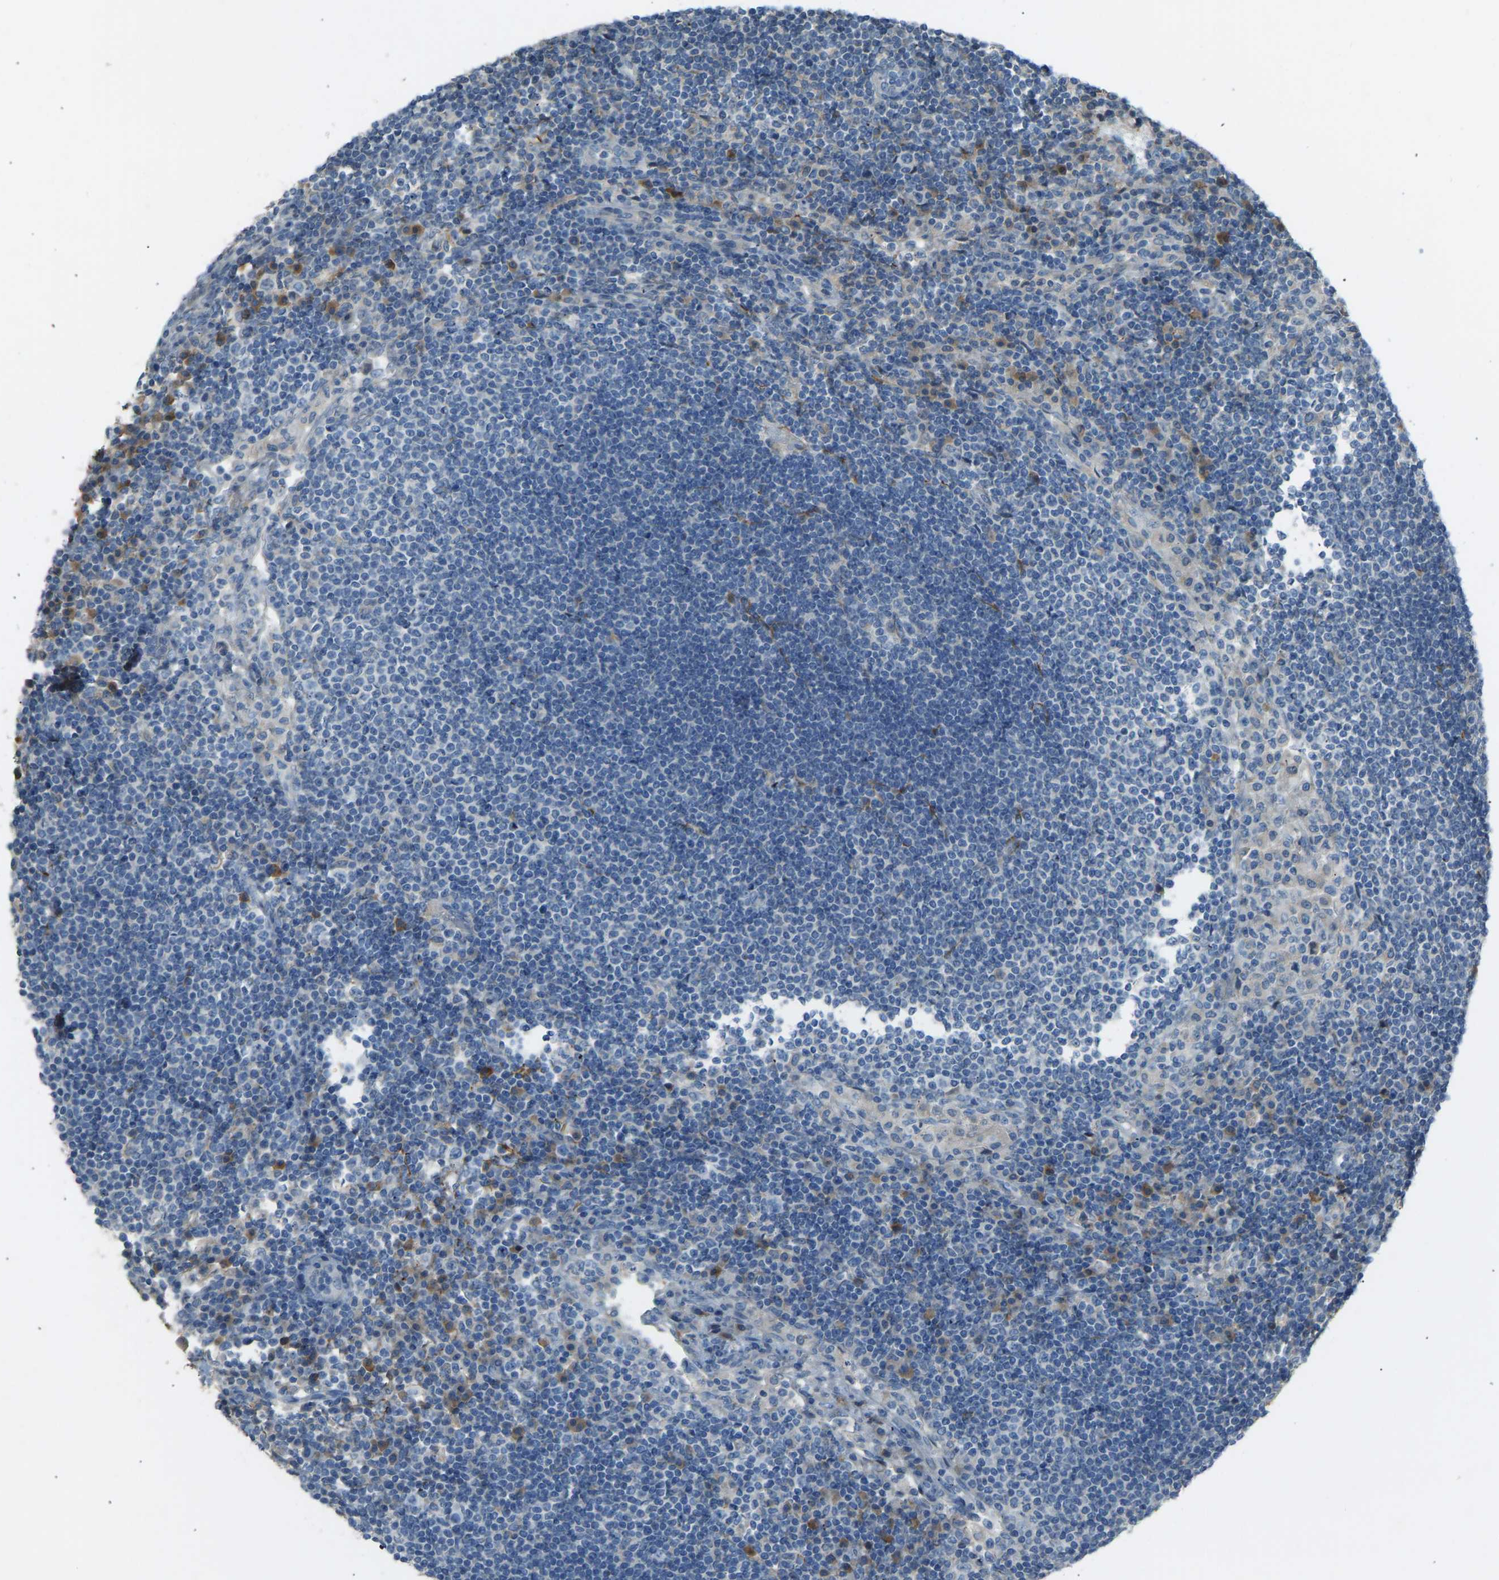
{"staining": {"intensity": "moderate", "quantity": "<25%", "location": "cytoplasmic/membranous"}, "tissue": "lymph node", "cell_type": "Germinal center cells", "image_type": "normal", "snomed": [{"axis": "morphology", "description": "Normal tissue, NOS"}, {"axis": "topography", "description": "Lymph node"}], "caption": "IHC photomicrograph of normal lymph node: human lymph node stained using immunohistochemistry demonstrates low levels of moderate protein expression localized specifically in the cytoplasmic/membranous of germinal center cells, appearing as a cytoplasmic/membranous brown color.", "gene": "FBLN2", "patient": {"sex": "female", "age": 53}}